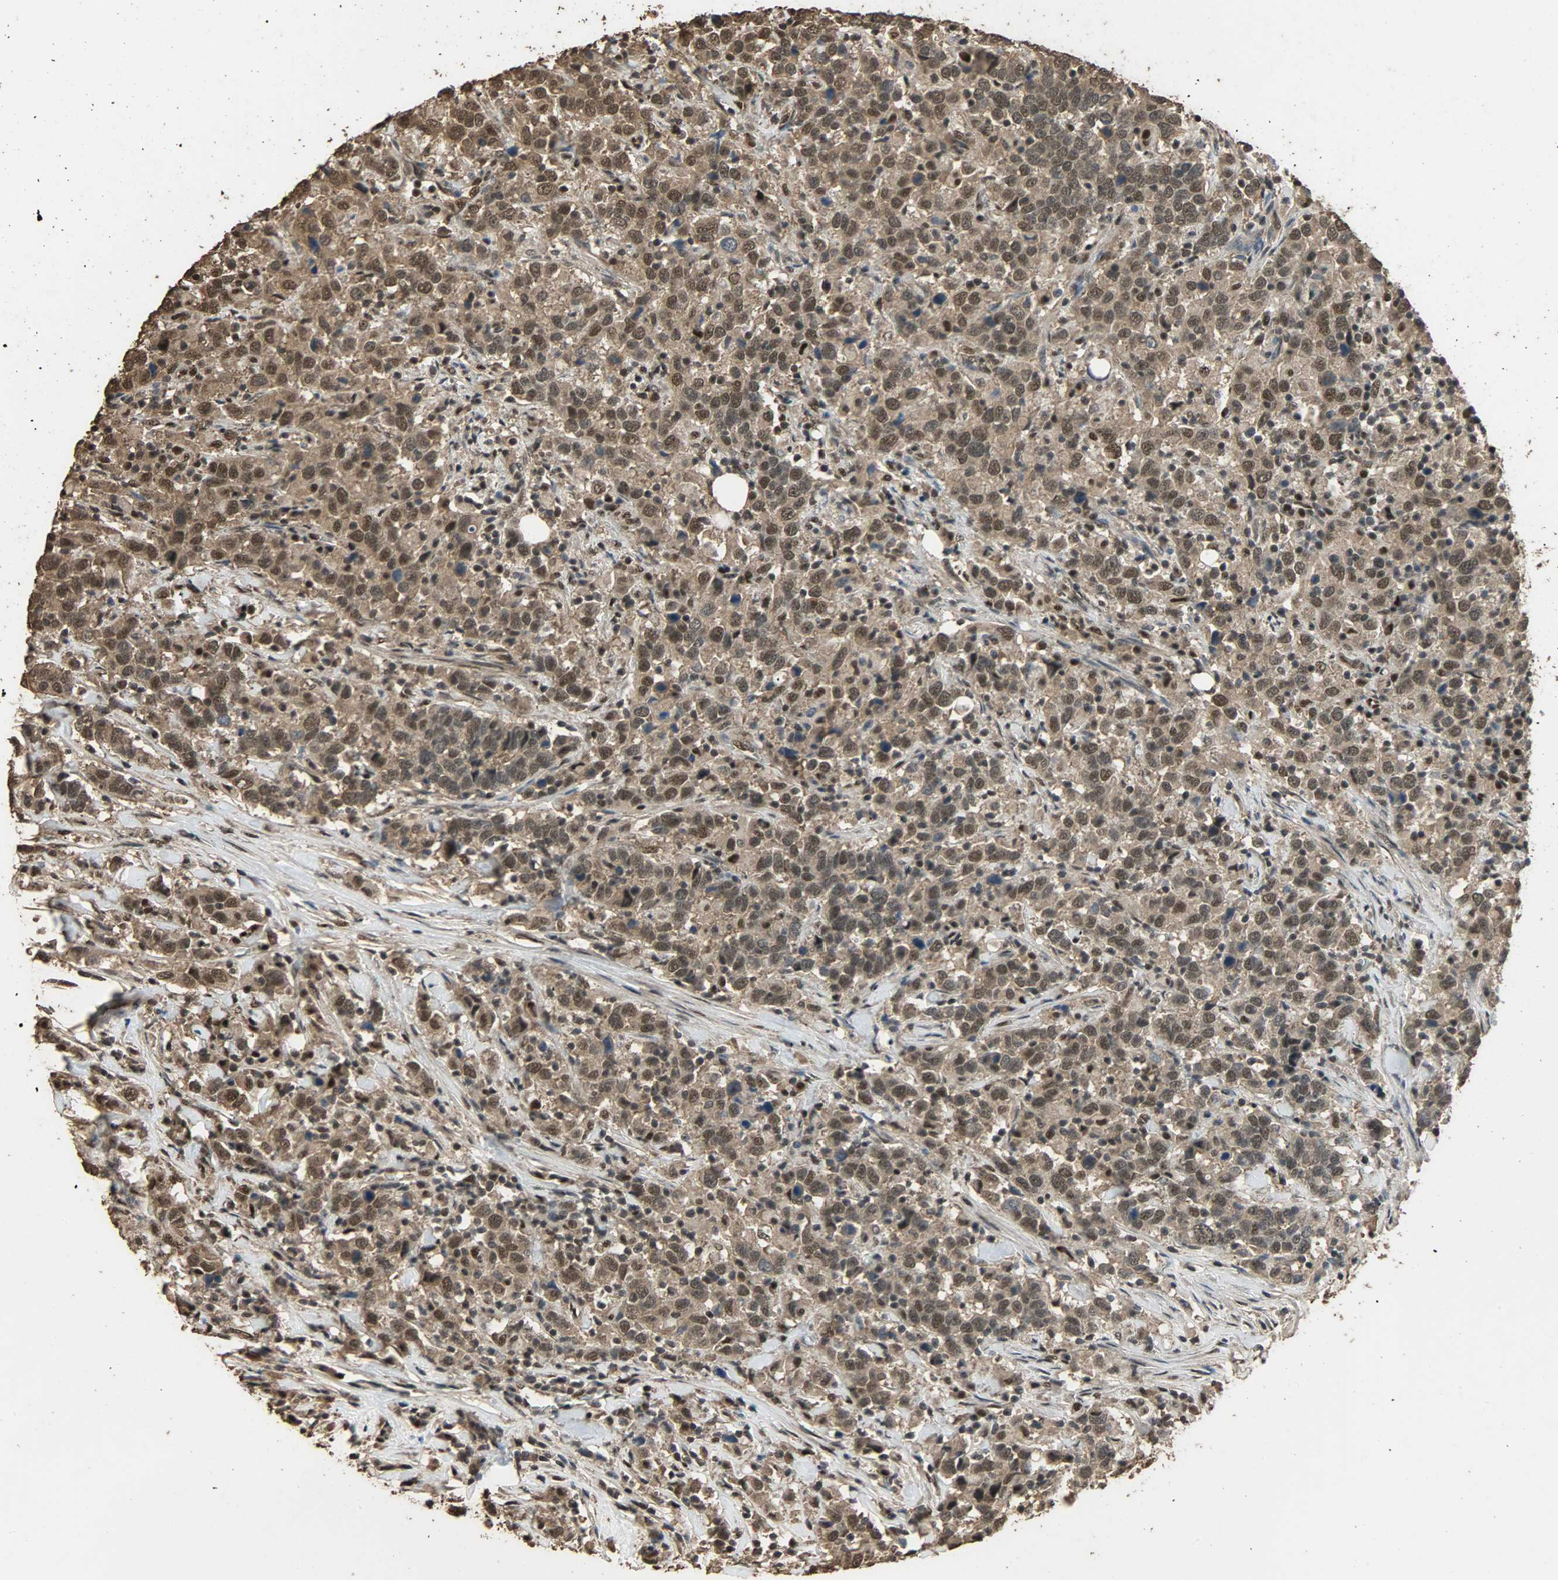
{"staining": {"intensity": "strong", "quantity": ">75%", "location": "cytoplasmic/membranous,nuclear"}, "tissue": "urothelial cancer", "cell_type": "Tumor cells", "image_type": "cancer", "snomed": [{"axis": "morphology", "description": "Urothelial carcinoma, High grade"}, {"axis": "topography", "description": "Urinary bladder"}], "caption": "This is an image of immunohistochemistry (IHC) staining of high-grade urothelial carcinoma, which shows strong positivity in the cytoplasmic/membranous and nuclear of tumor cells.", "gene": "CCNT2", "patient": {"sex": "male", "age": 61}}